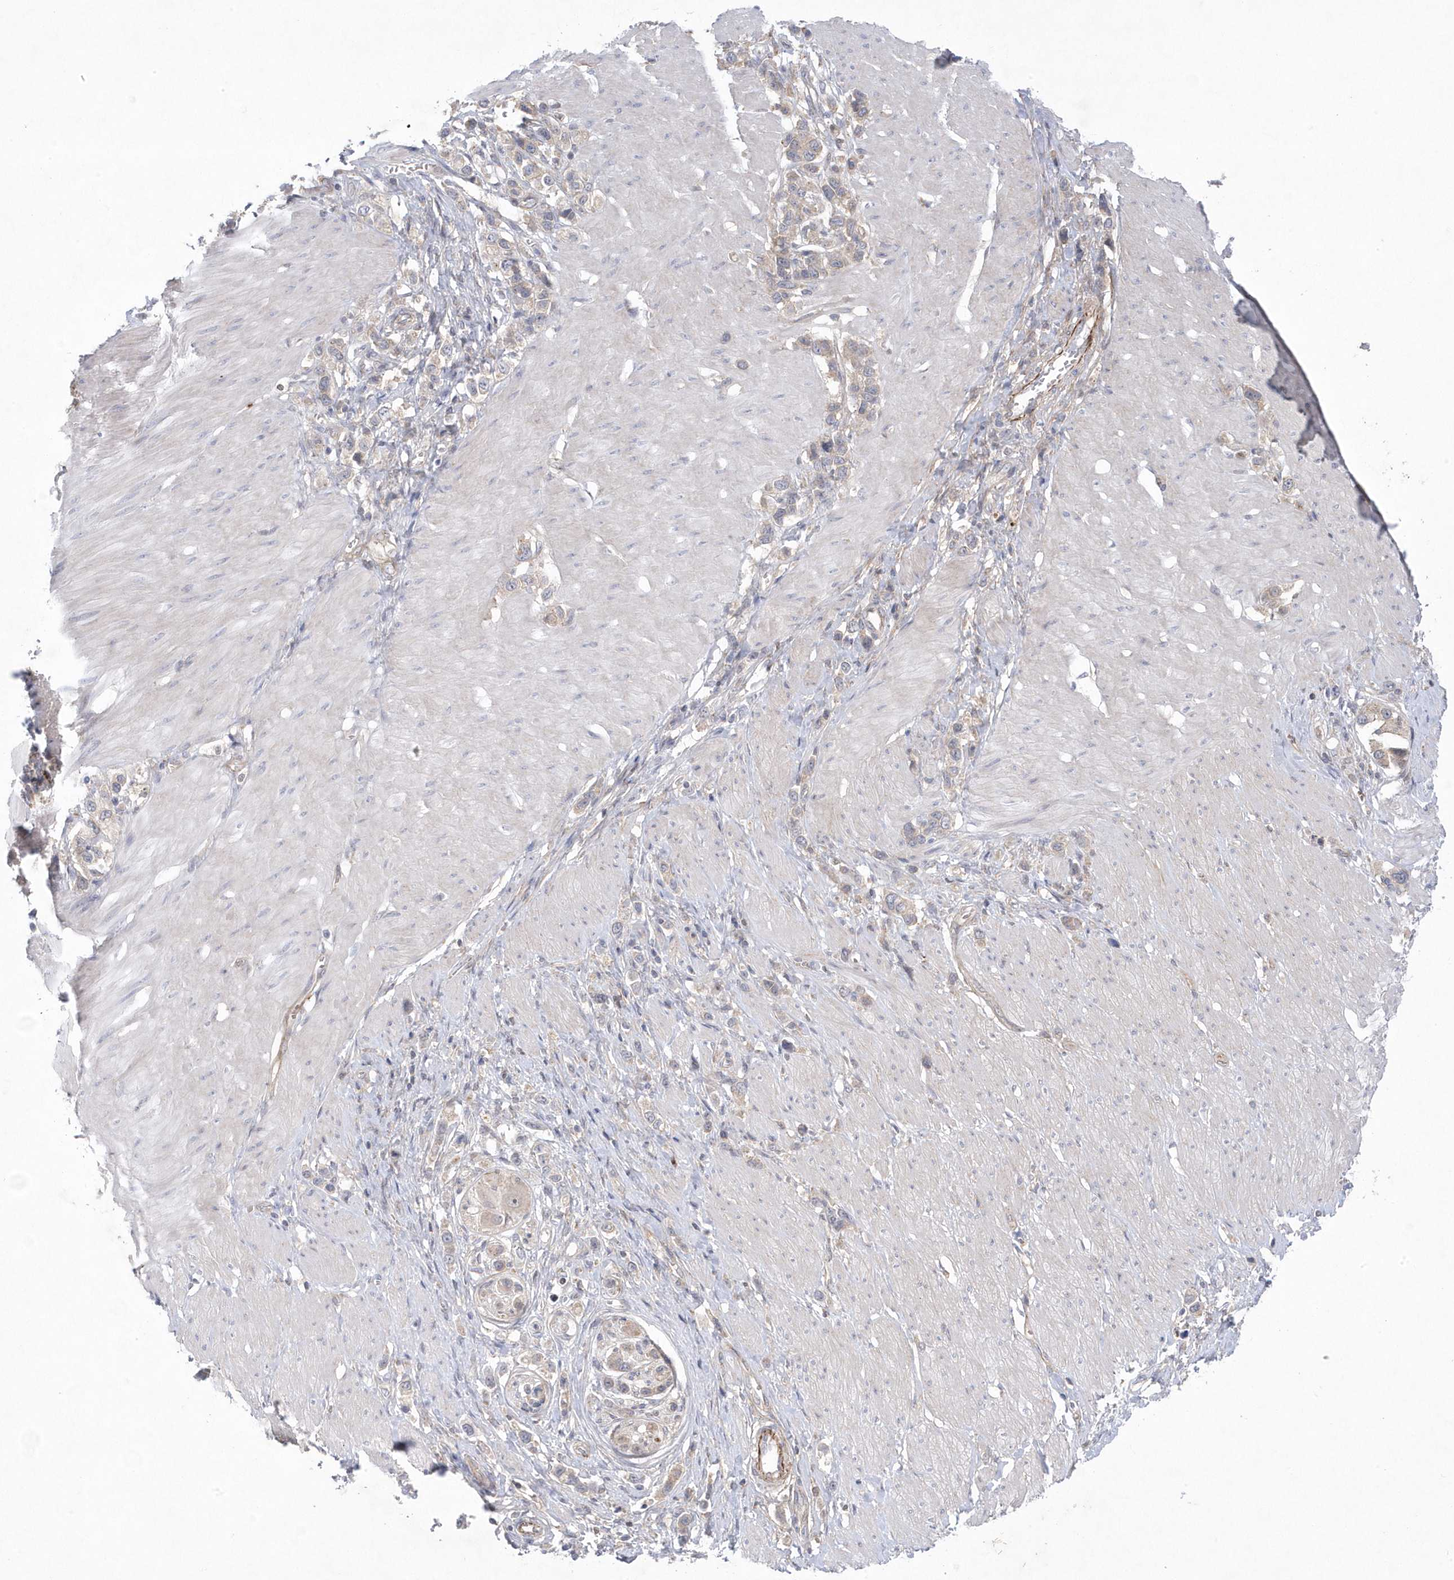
{"staining": {"intensity": "negative", "quantity": "none", "location": "none"}, "tissue": "stomach cancer", "cell_type": "Tumor cells", "image_type": "cancer", "snomed": [{"axis": "morphology", "description": "Normal tissue, NOS"}, {"axis": "morphology", "description": "Adenocarcinoma, NOS"}, {"axis": "topography", "description": "Stomach, upper"}, {"axis": "topography", "description": "Stomach"}], "caption": "IHC image of neoplastic tissue: stomach adenocarcinoma stained with DAB (3,3'-diaminobenzidine) shows no significant protein expression in tumor cells. The staining was performed using DAB to visualize the protein expression in brown, while the nuclei were stained in blue with hematoxylin (Magnification: 20x).", "gene": "ANAPC1", "patient": {"sex": "female", "age": 65}}